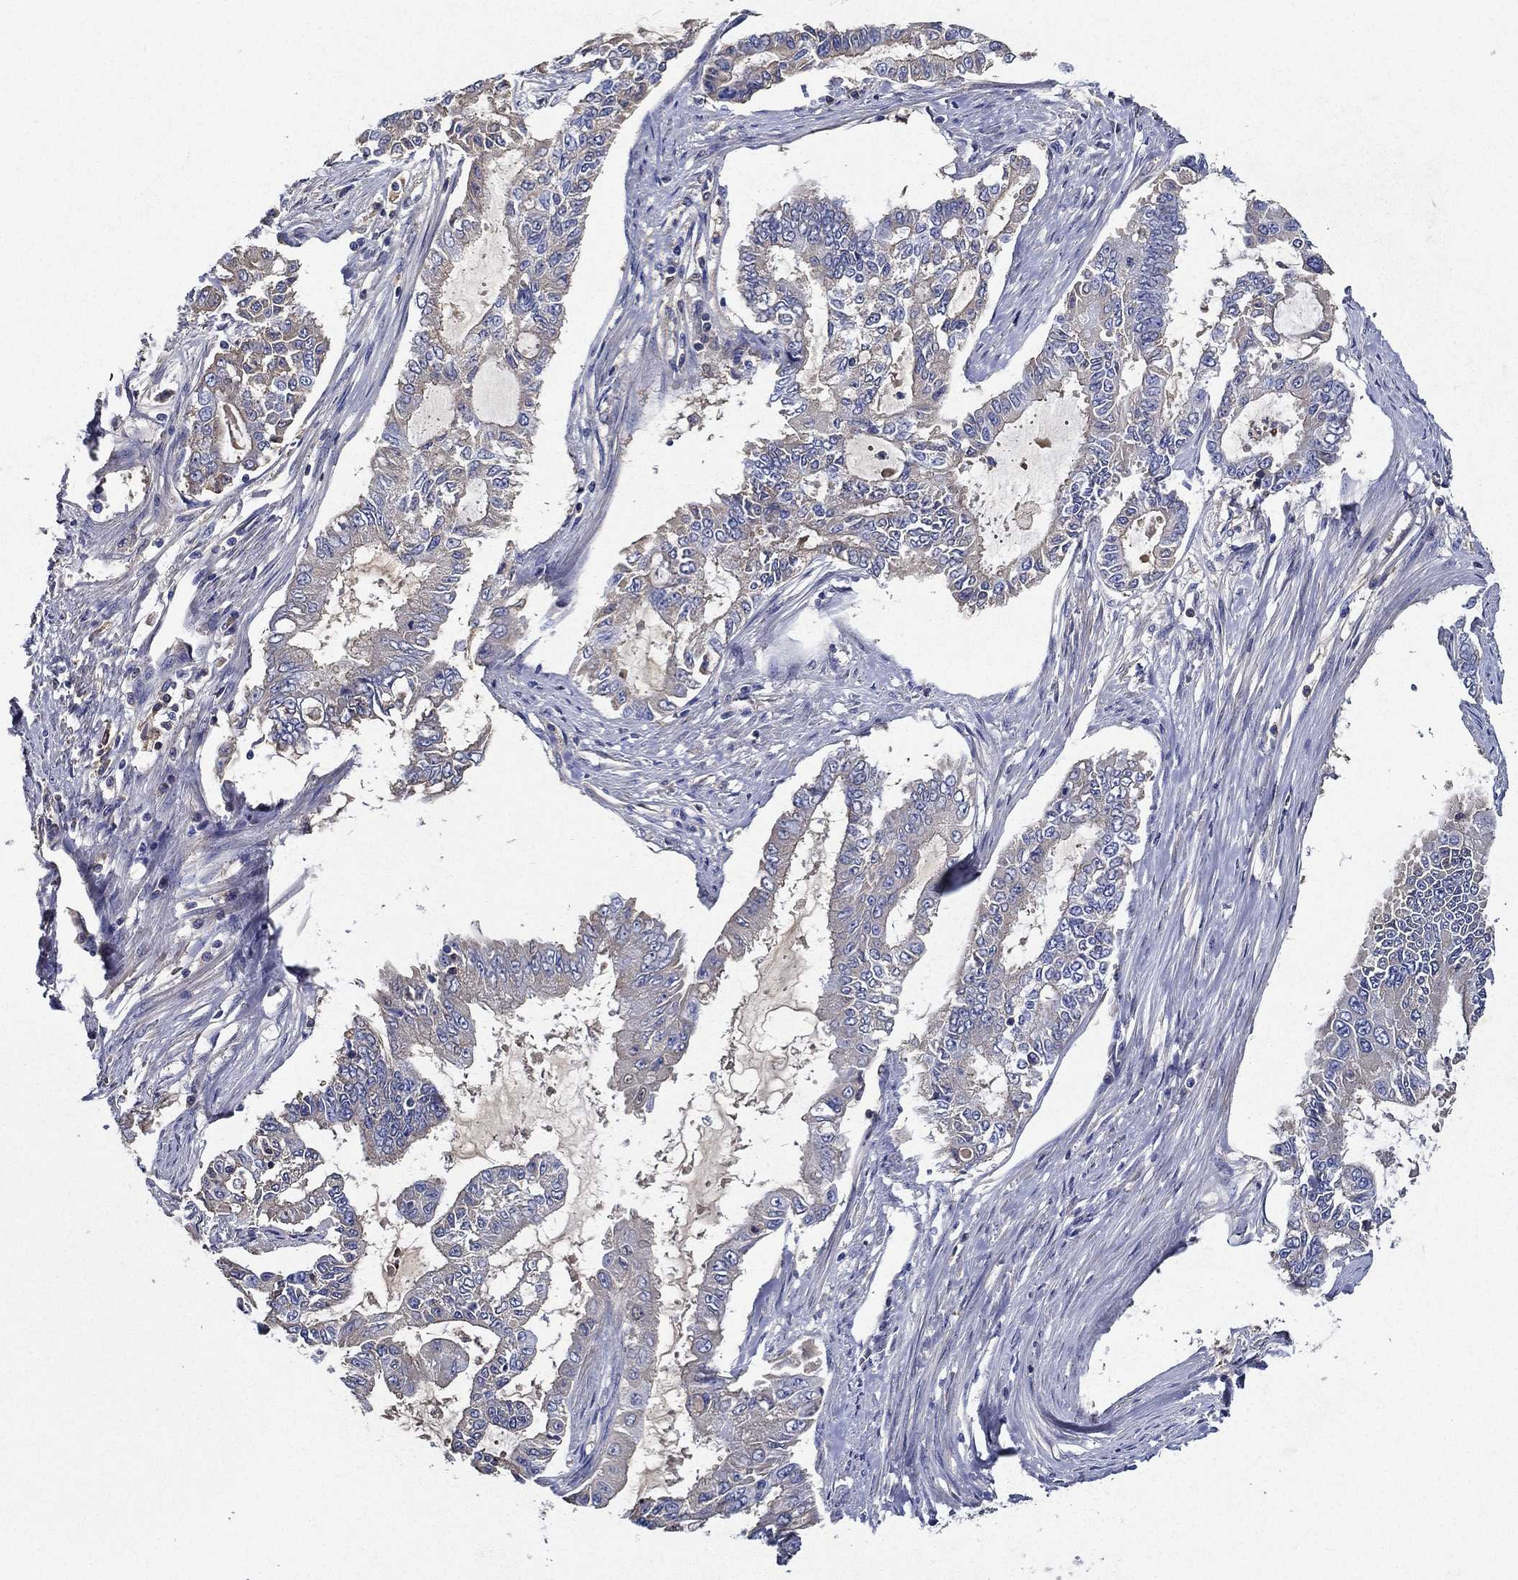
{"staining": {"intensity": "negative", "quantity": "none", "location": "none"}, "tissue": "endometrial cancer", "cell_type": "Tumor cells", "image_type": "cancer", "snomed": [{"axis": "morphology", "description": "Adenocarcinoma, NOS"}, {"axis": "topography", "description": "Uterus"}], "caption": "The immunohistochemistry micrograph has no significant staining in tumor cells of endometrial cancer tissue.", "gene": "TMPRSS11D", "patient": {"sex": "female", "age": 59}}